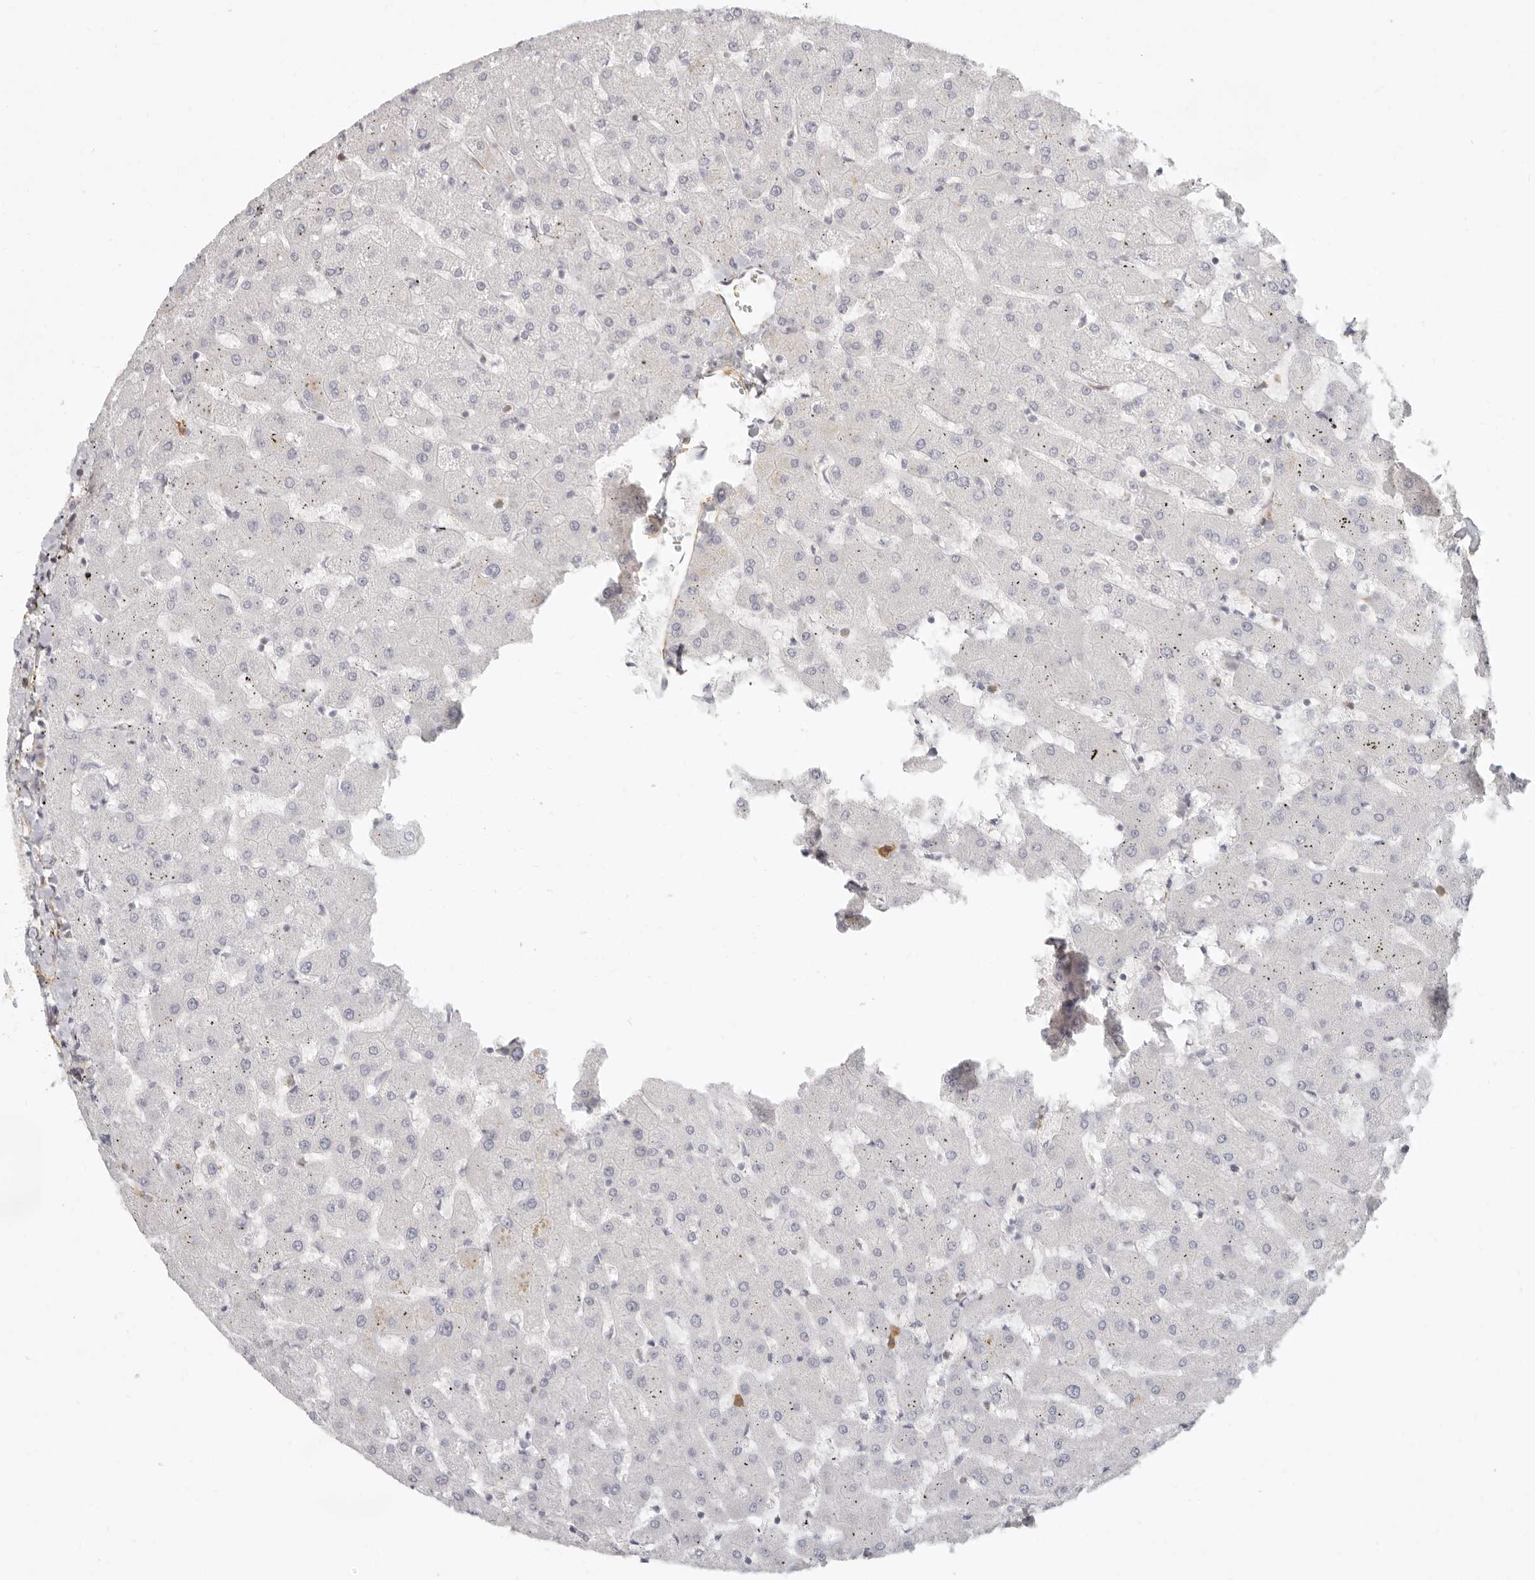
{"staining": {"intensity": "negative", "quantity": "none", "location": "none"}, "tissue": "liver", "cell_type": "Cholangiocytes", "image_type": "normal", "snomed": [{"axis": "morphology", "description": "Normal tissue, NOS"}, {"axis": "topography", "description": "Liver"}], "caption": "Micrograph shows no protein staining in cholangiocytes of normal liver. The staining is performed using DAB brown chromogen with nuclei counter-stained in using hematoxylin.", "gene": "NIBAN1", "patient": {"sex": "female", "age": 63}}